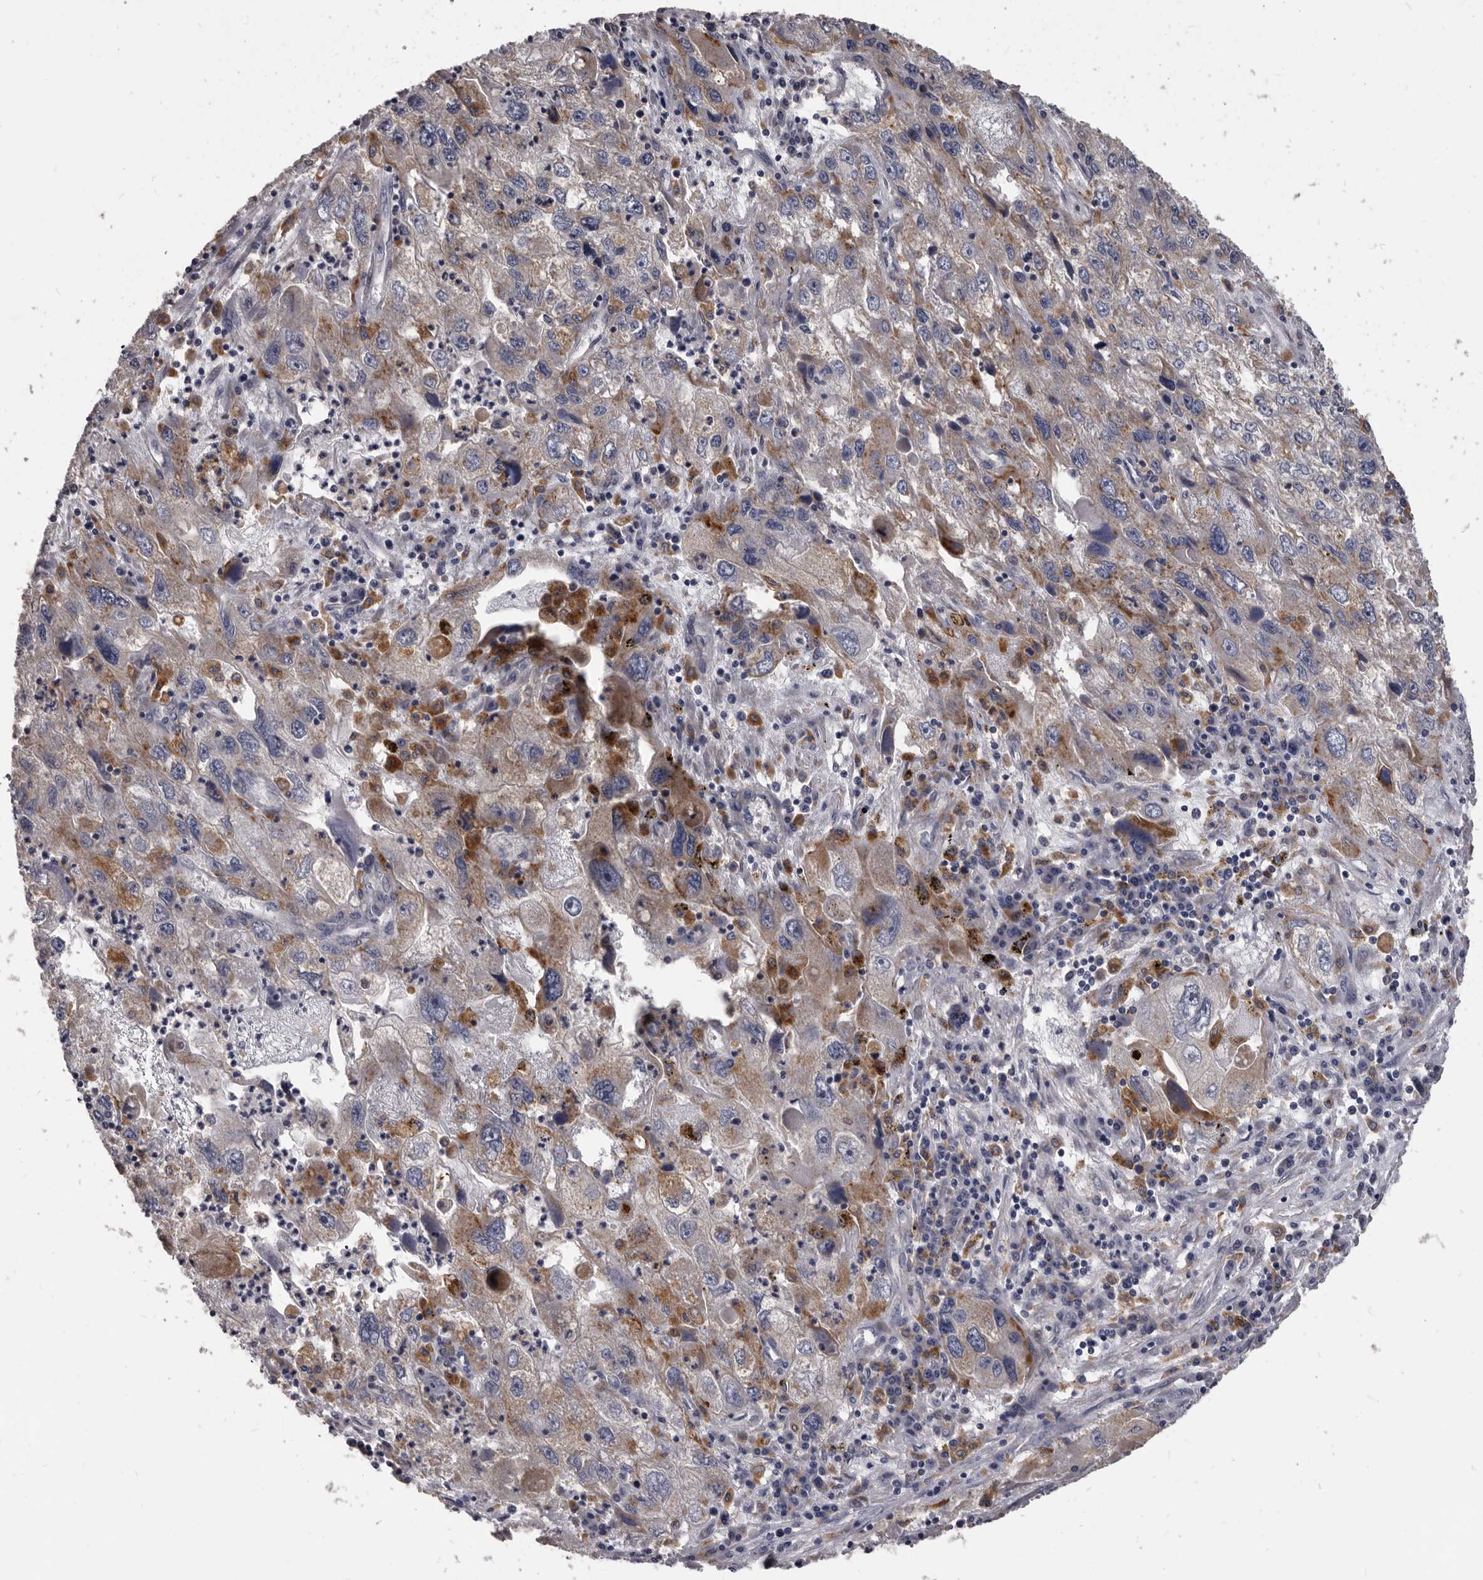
{"staining": {"intensity": "moderate", "quantity": "25%-75%", "location": "cytoplasmic/membranous"}, "tissue": "endometrial cancer", "cell_type": "Tumor cells", "image_type": "cancer", "snomed": [{"axis": "morphology", "description": "Adenocarcinoma, NOS"}, {"axis": "topography", "description": "Endometrium"}], "caption": "Immunohistochemistry (DAB (3,3'-diaminobenzidine)) staining of human endometrial adenocarcinoma demonstrates moderate cytoplasmic/membranous protein staining in about 25%-75% of tumor cells. (DAB = brown stain, brightfield microscopy at high magnification).", "gene": "PI4K2A", "patient": {"sex": "female", "age": 49}}